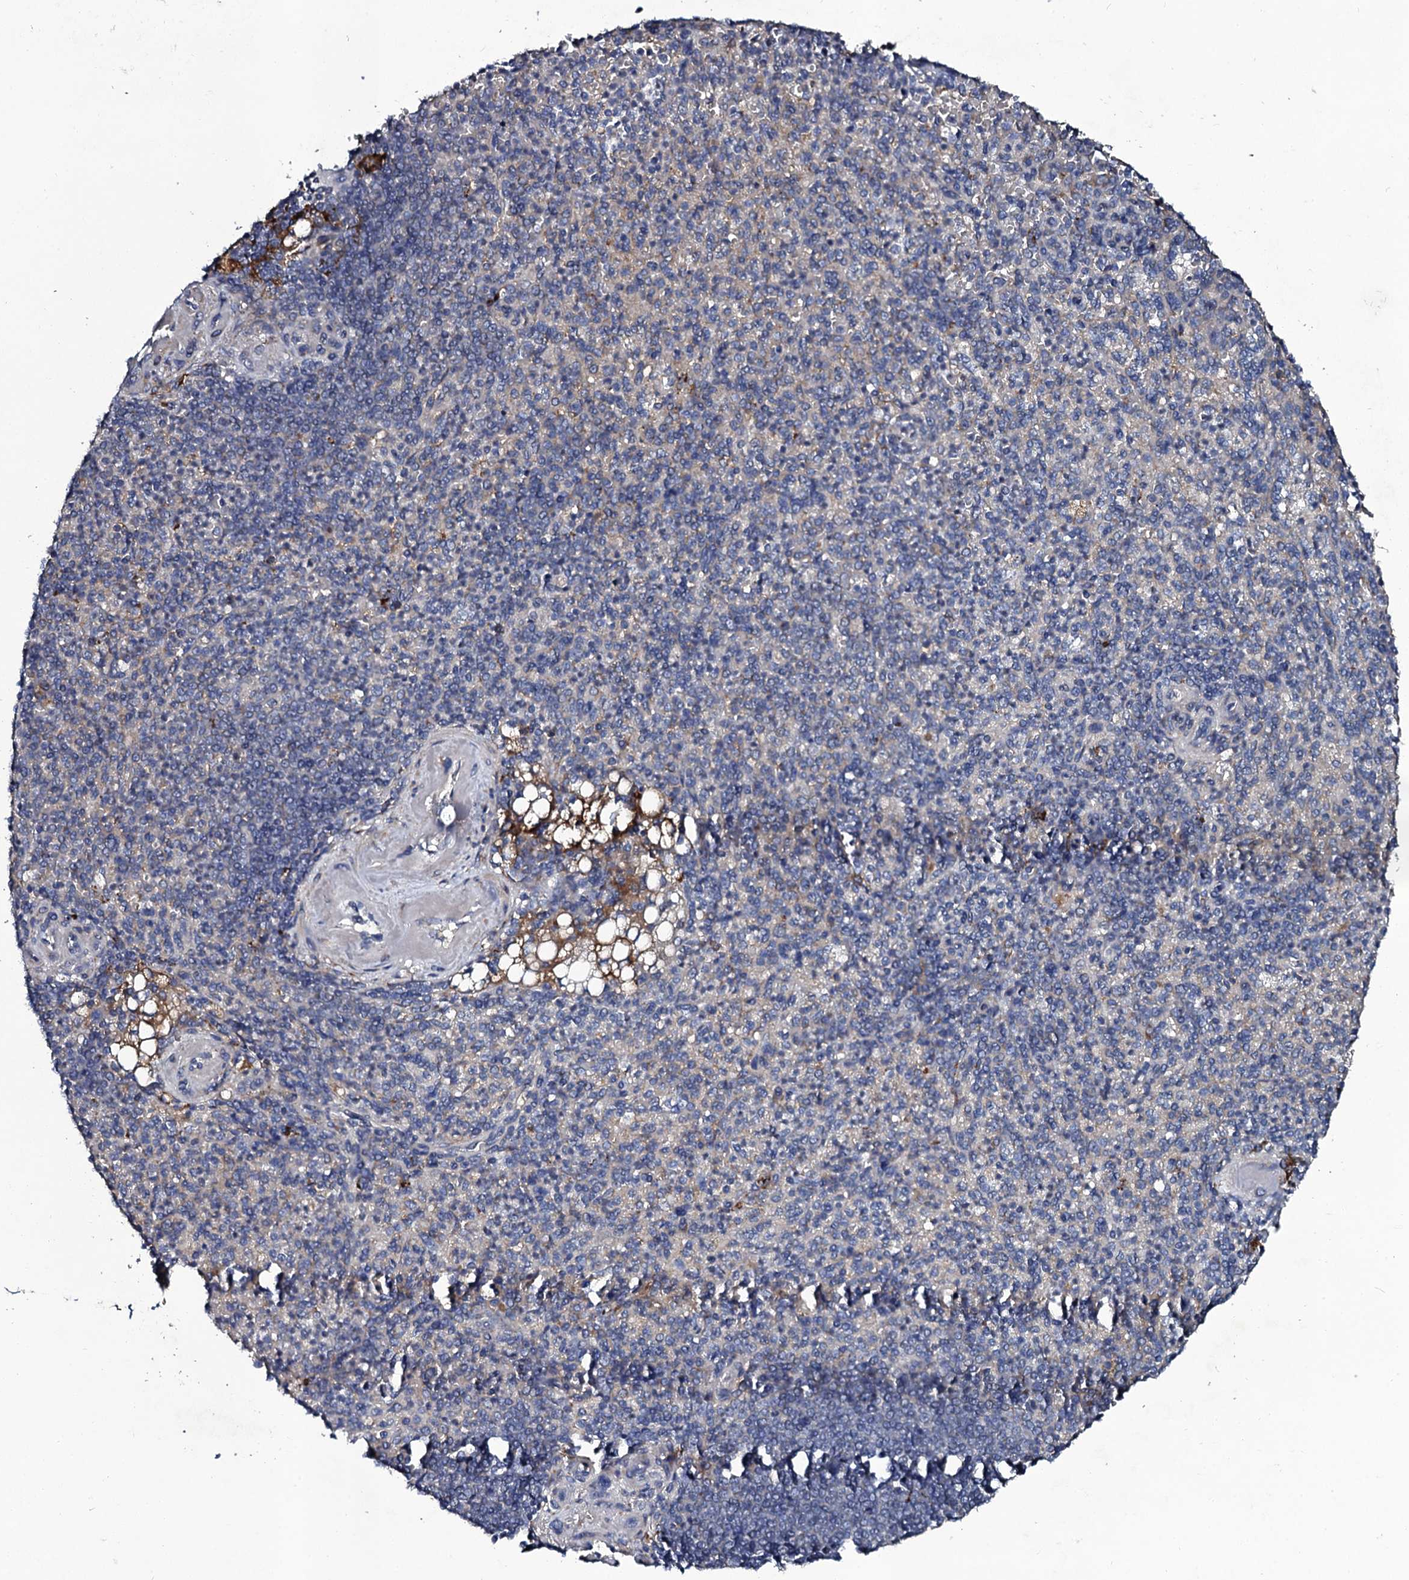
{"staining": {"intensity": "weak", "quantity": "<25%", "location": "cytoplasmic/membranous"}, "tissue": "spleen", "cell_type": "Cells in red pulp", "image_type": "normal", "snomed": [{"axis": "morphology", "description": "Normal tissue, NOS"}, {"axis": "topography", "description": "Spleen"}], "caption": "Immunohistochemical staining of benign spleen displays no significant positivity in cells in red pulp. (DAB IHC visualized using brightfield microscopy, high magnification).", "gene": "LRRC28", "patient": {"sex": "female", "age": 74}}